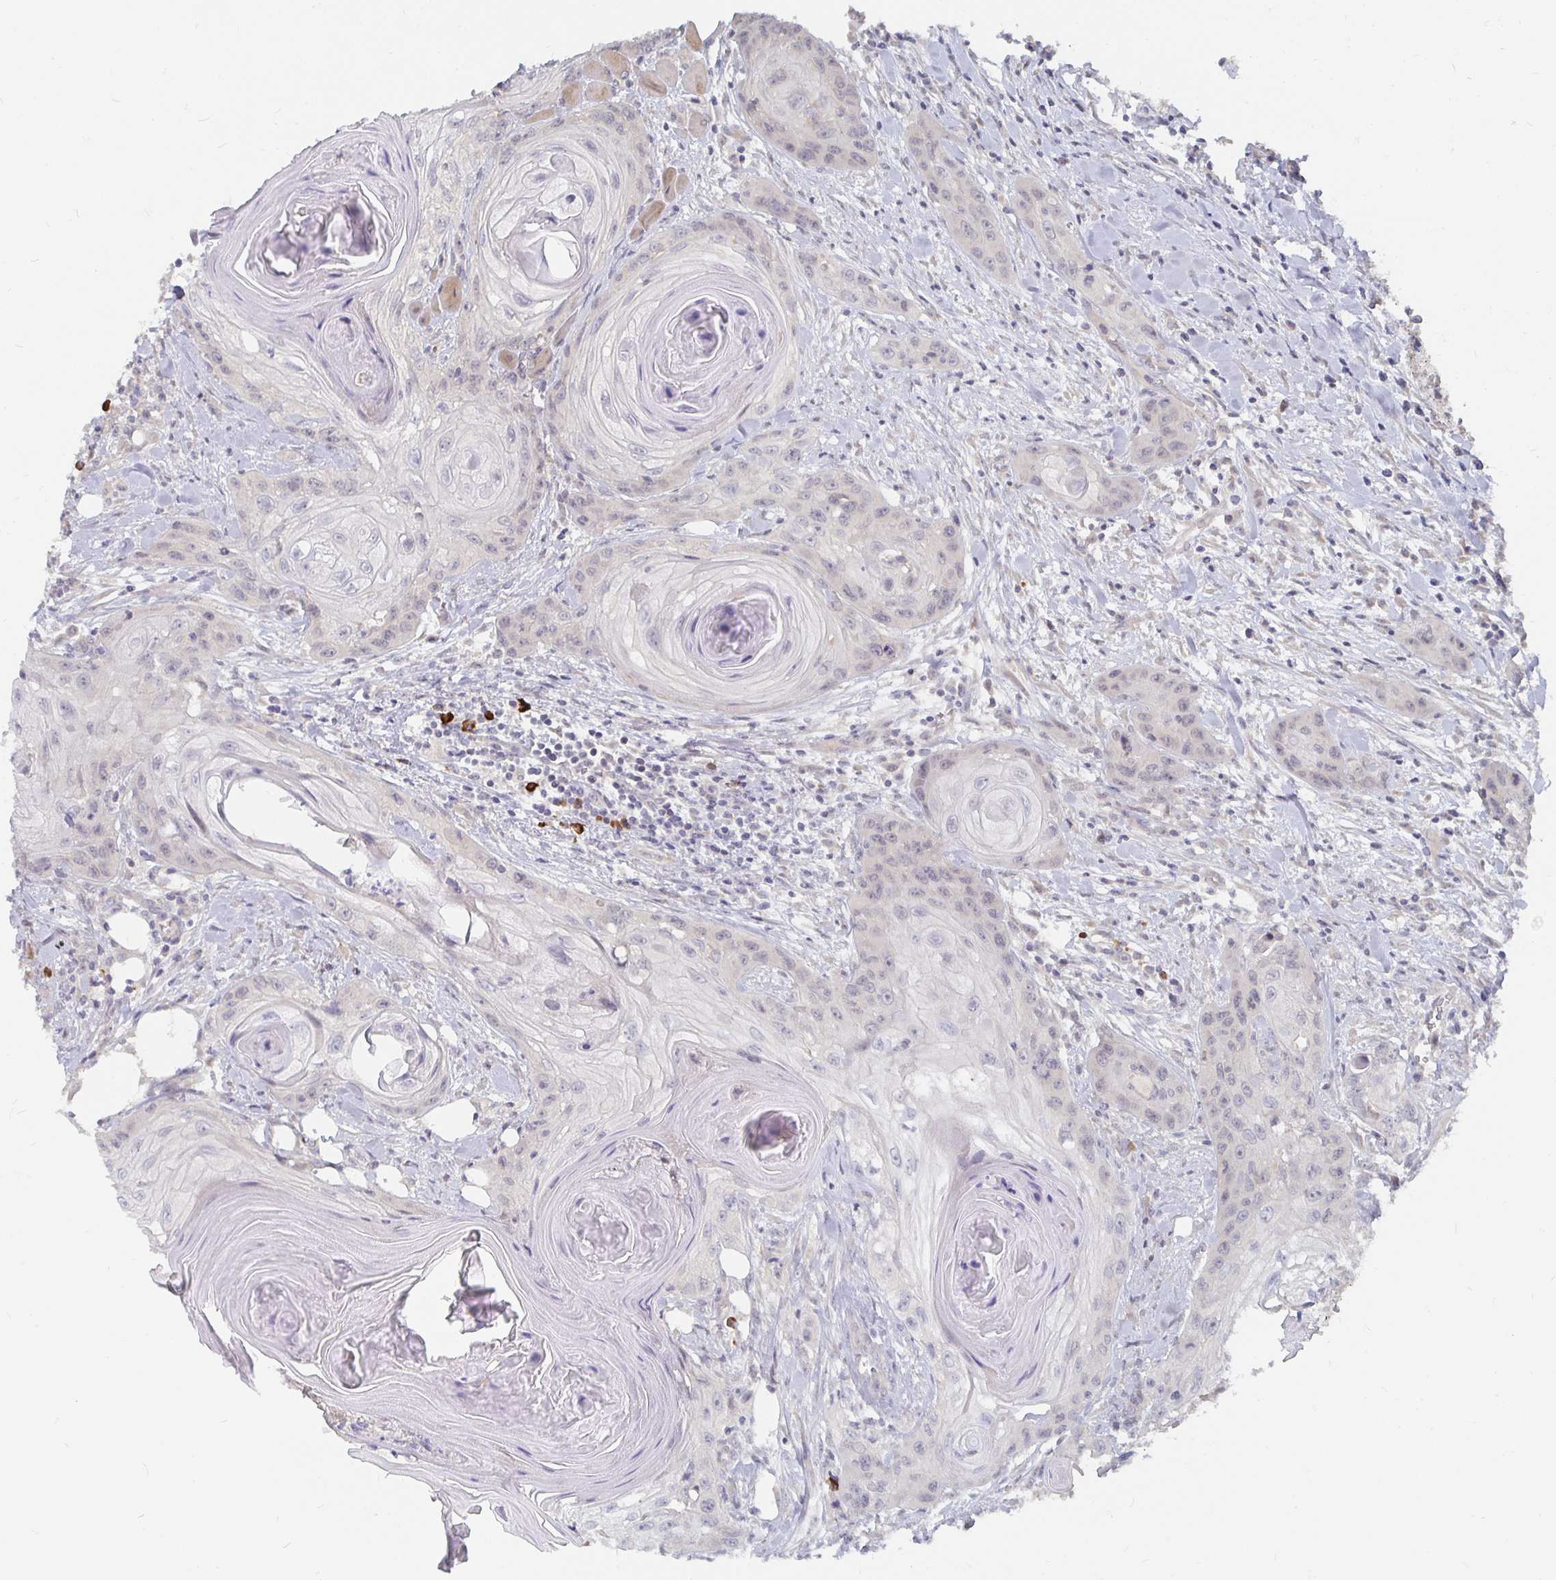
{"staining": {"intensity": "negative", "quantity": "none", "location": "none"}, "tissue": "head and neck cancer", "cell_type": "Tumor cells", "image_type": "cancer", "snomed": [{"axis": "morphology", "description": "Squamous cell carcinoma, NOS"}, {"axis": "topography", "description": "Oral tissue"}, {"axis": "topography", "description": "Head-Neck"}], "caption": "Immunohistochemistry (IHC) histopathology image of human head and neck squamous cell carcinoma stained for a protein (brown), which exhibits no expression in tumor cells.", "gene": "MEIS1", "patient": {"sex": "male", "age": 58}}